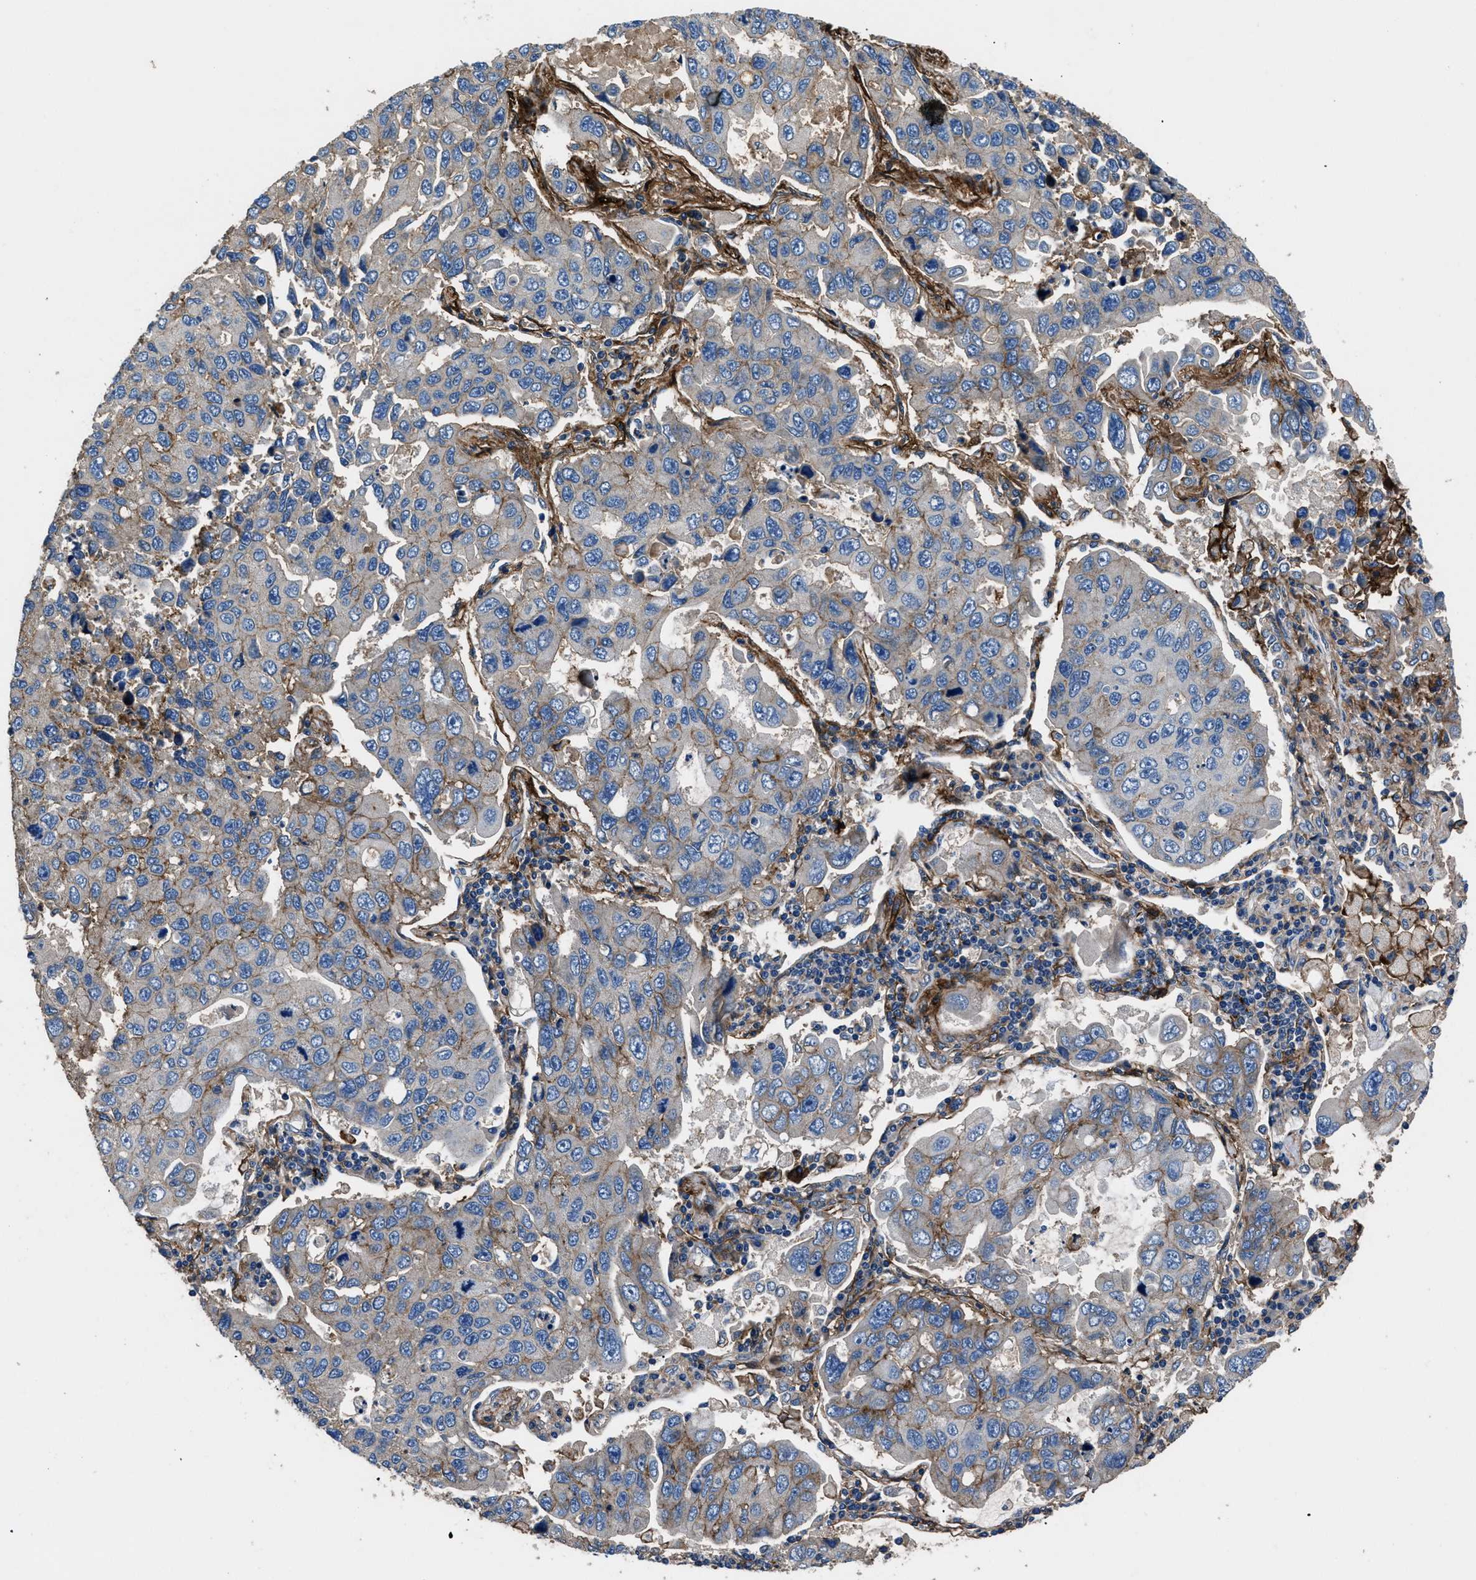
{"staining": {"intensity": "moderate", "quantity": "<25%", "location": "cytoplasmic/membranous"}, "tissue": "lung cancer", "cell_type": "Tumor cells", "image_type": "cancer", "snomed": [{"axis": "morphology", "description": "Adenocarcinoma, NOS"}, {"axis": "topography", "description": "Lung"}], "caption": "Protein staining demonstrates moderate cytoplasmic/membranous positivity in about <25% of tumor cells in adenocarcinoma (lung).", "gene": "CD276", "patient": {"sex": "male", "age": 64}}